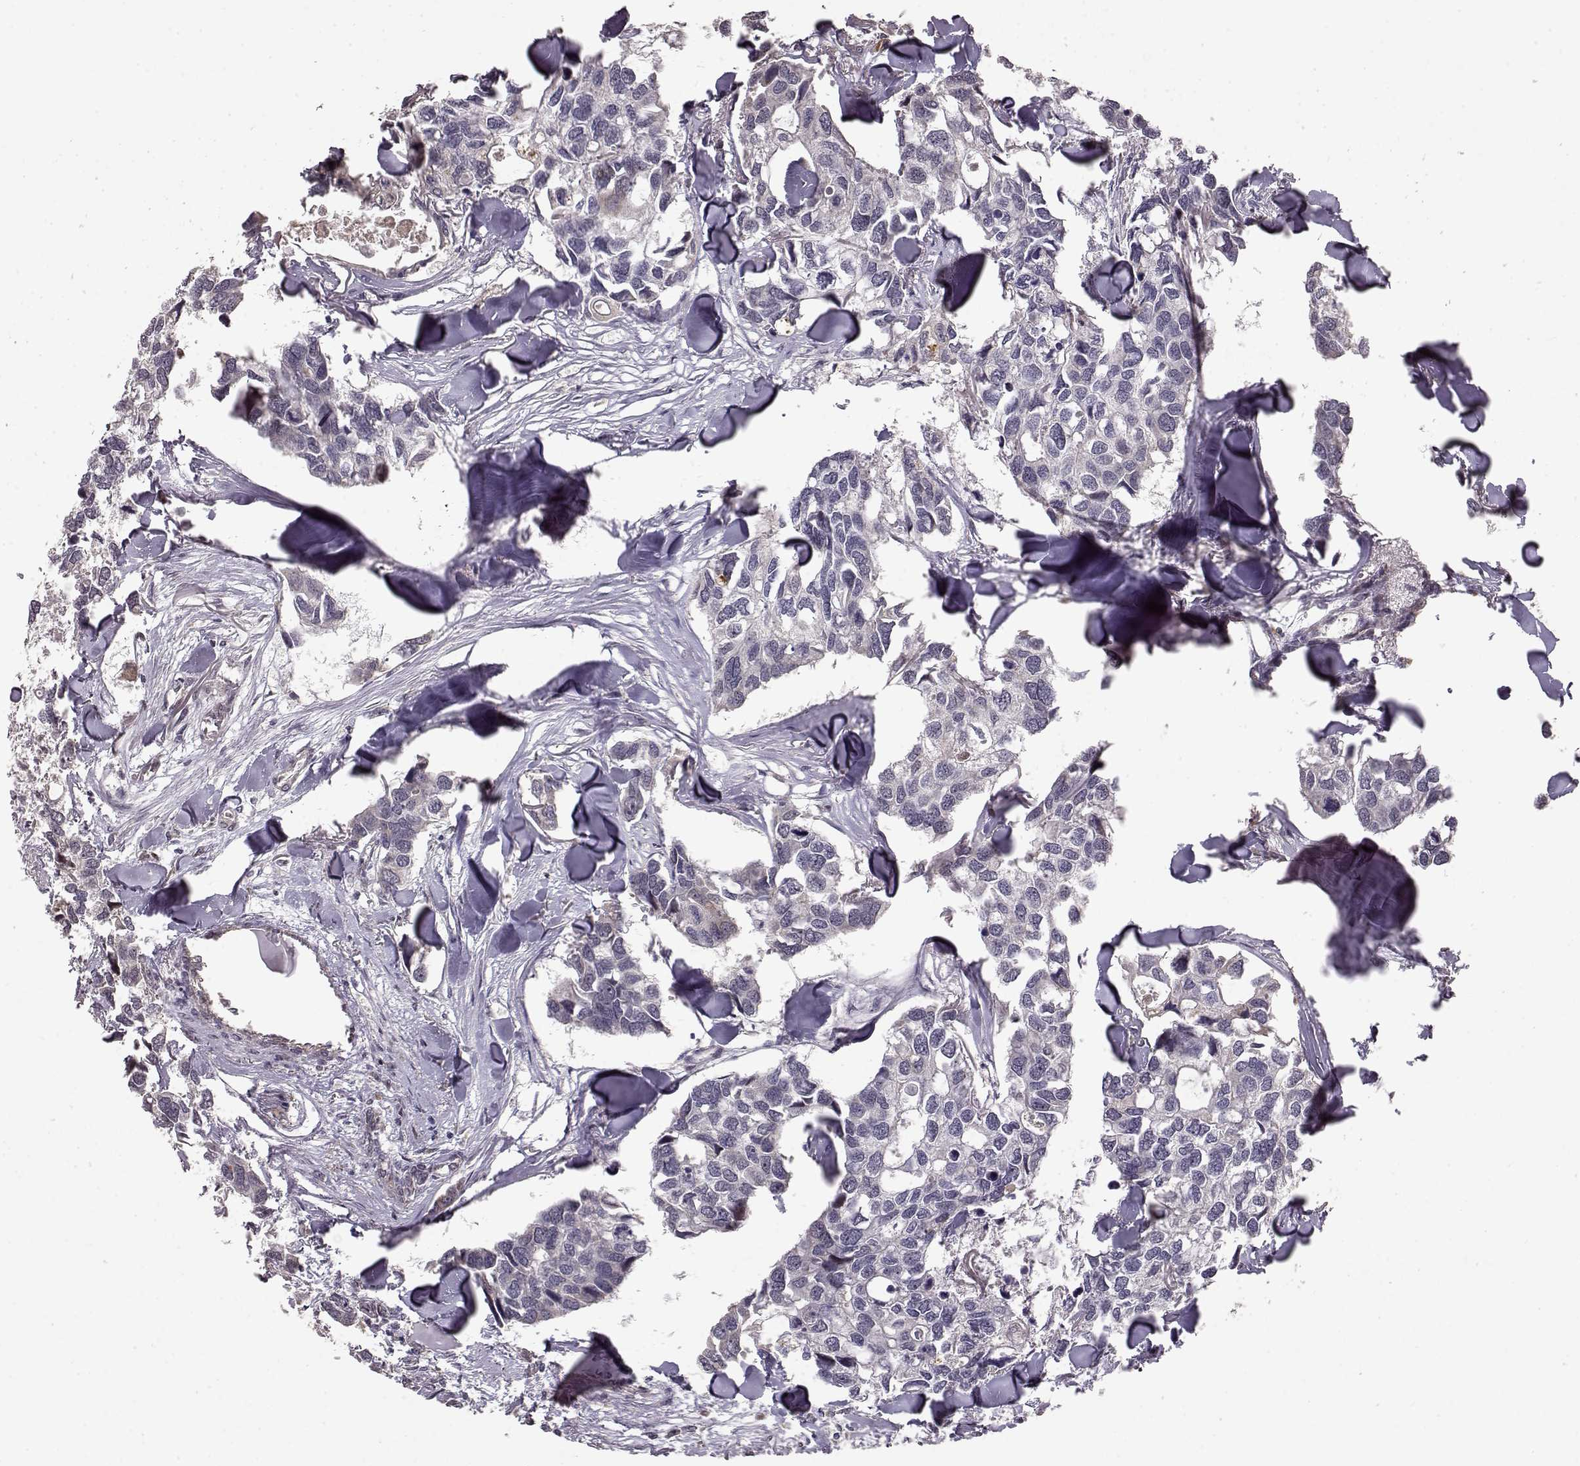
{"staining": {"intensity": "negative", "quantity": "none", "location": "none"}, "tissue": "breast cancer", "cell_type": "Tumor cells", "image_type": "cancer", "snomed": [{"axis": "morphology", "description": "Duct carcinoma"}, {"axis": "topography", "description": "Breast"}], "caption": "Intraductal carcinoma (breast) stained for a protein using immunohistochemistry shows no positivity tumor cells.", "gene": "BACH2", "patient": {"sex": "female", "age": 83}}